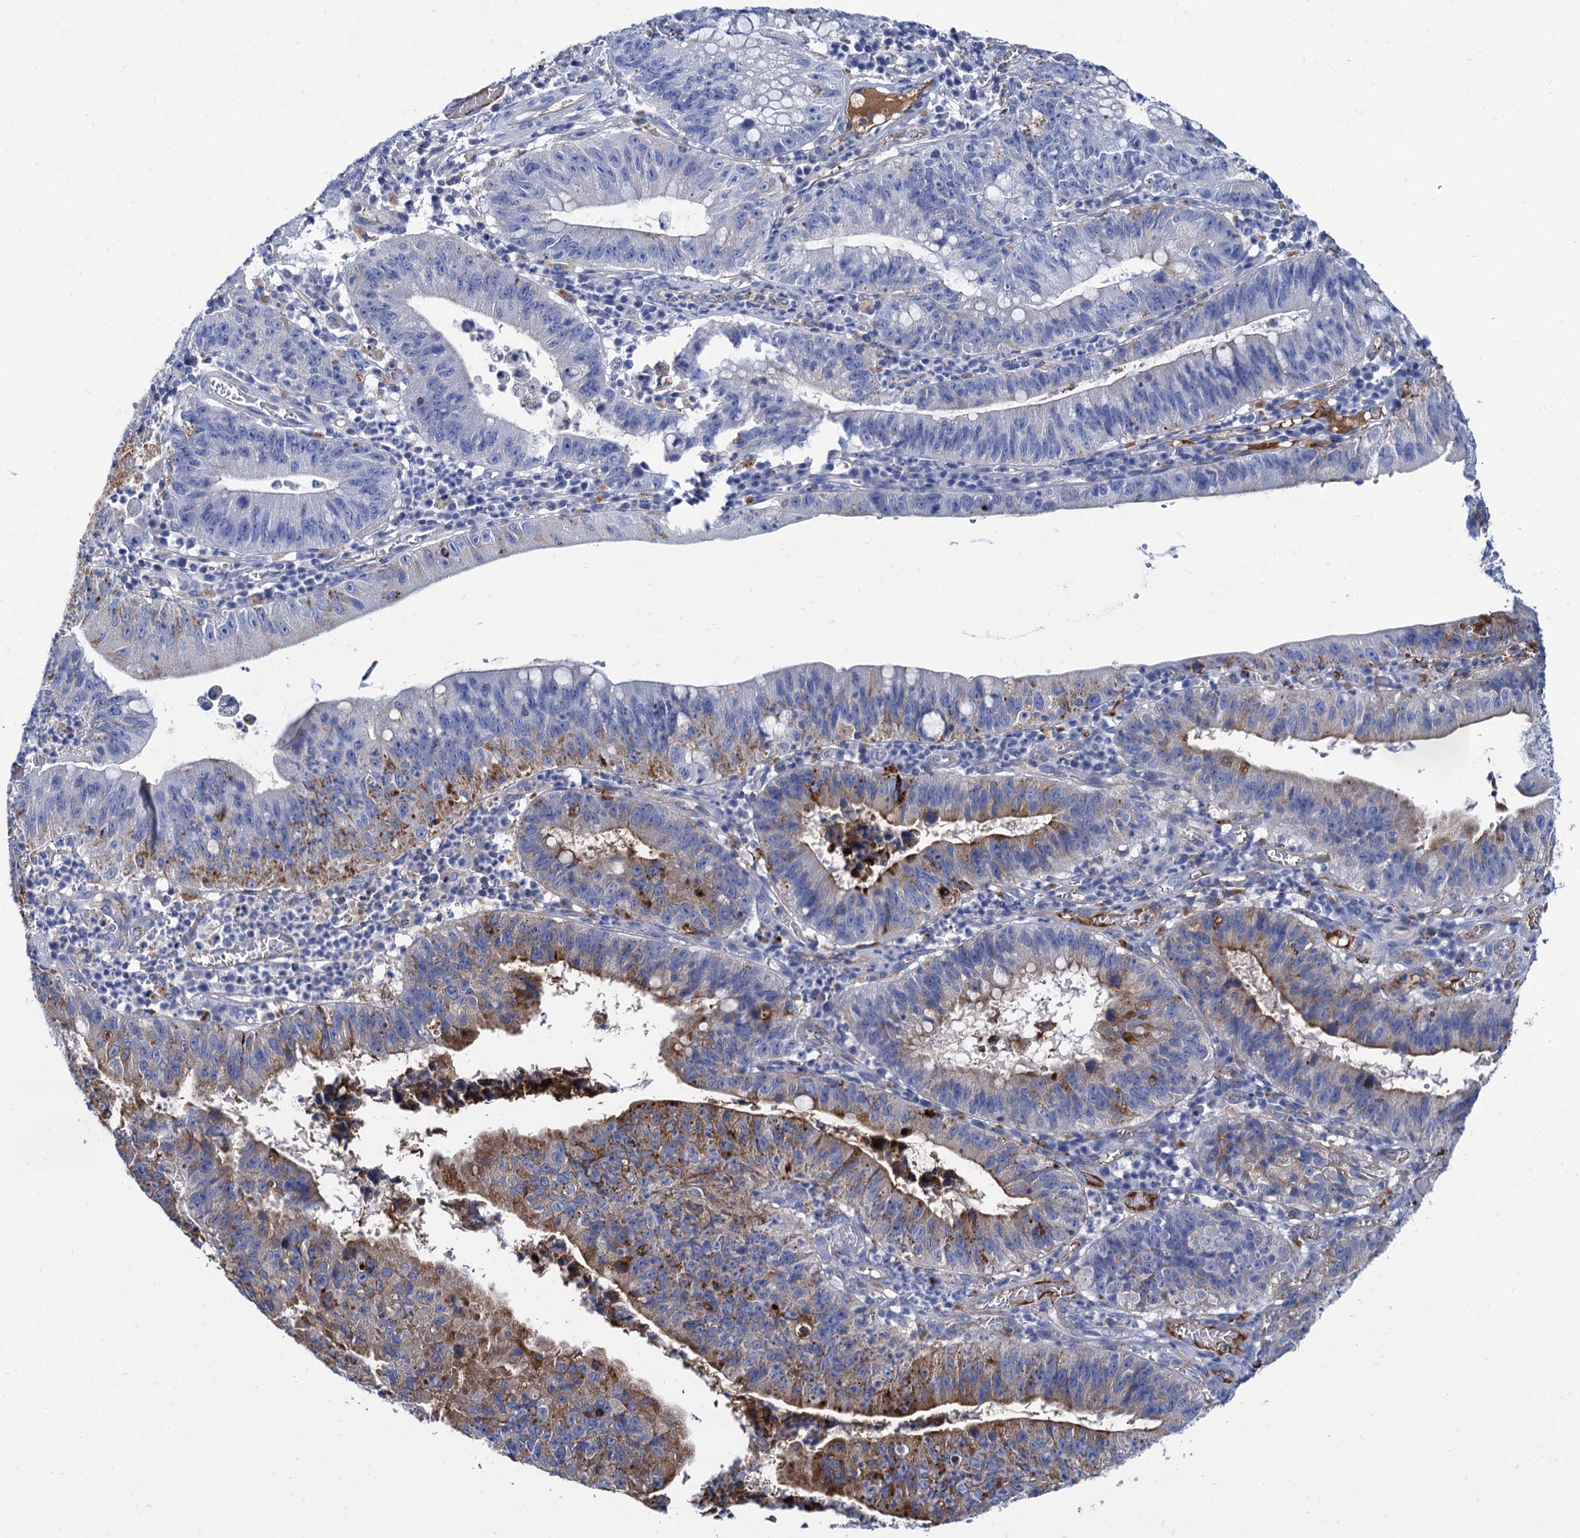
{"staining": {"intensity": "moderate", "quantity": "<25%", "location": "cytoplasmic/membranous"}, "tissue": "stomach cancer", "cell_type": "Tumor cells", "image_type": "cancer", "snomed": [{"axis": "morphology", "description": "Adenocarcinoma, NOS"}, {"axis": "topography", "description": "Stomach"}], "caption": "DAB (3,3'-diaminobenzidine) immunohistochemical staining of stomach adenocarcinoma demonstrates moderate cytoplasmic/membranous protein positivity in approximately <25% of tumor cells. (IHC, brightfield microscopy, high magnification).", "gene": "APOD", "patient": {"sex": "male", "age": 59}}